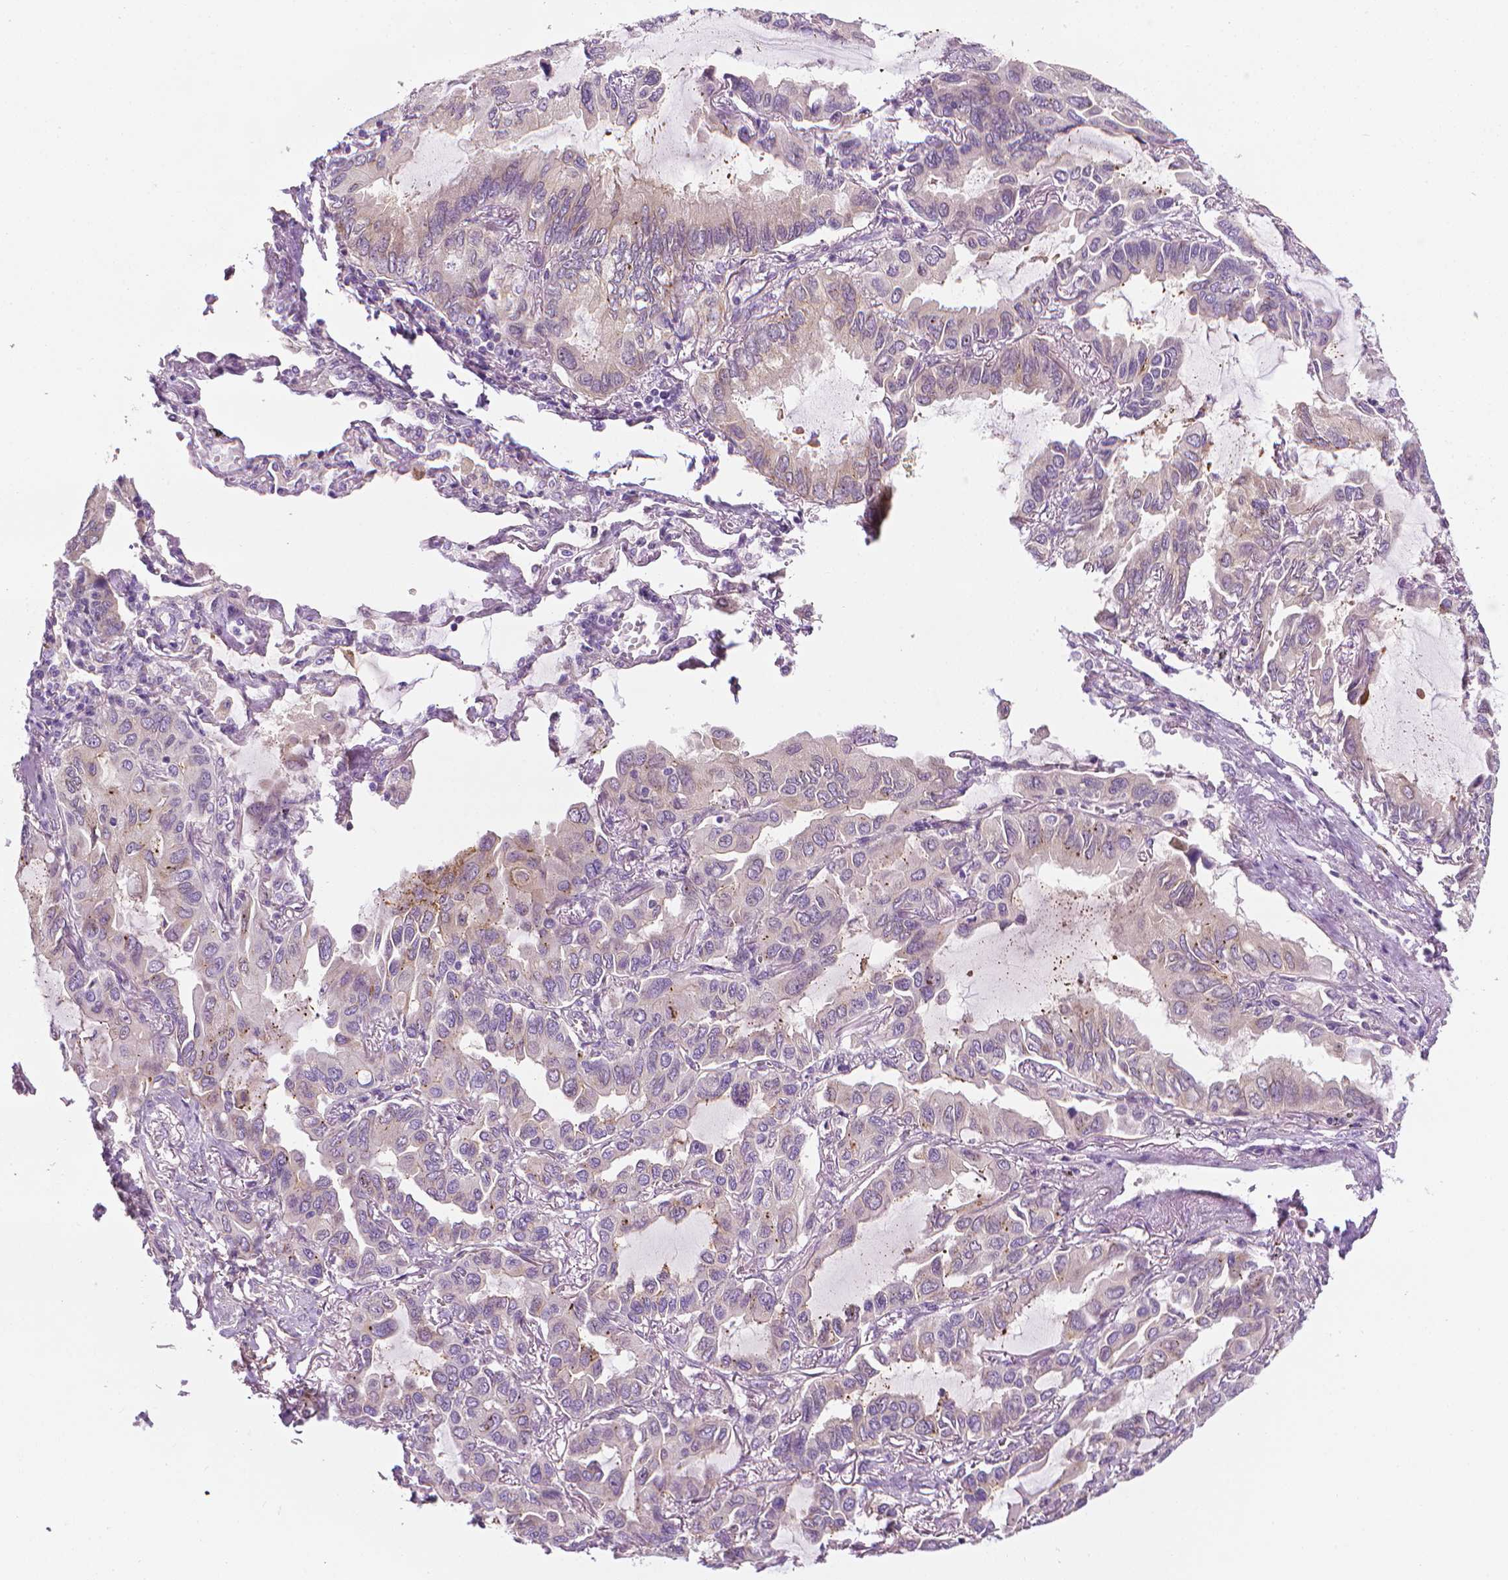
{"staining": {"intensity": "negative", "quantity": "none", "location": "none"}, "tissue": "lung cancer", "cell_type": "Tumor cells", "image_type": "cancer", "snomed": [{"axis": "morphology", "description": "Adenocarcinoma, NOS"}, {"axis": "topography", "description": "Lung"}], "caption": "DAB immunohistochemical staining of lung cancer demonstrates no significant expression in tumor cells. (DAB (3,3'-diaminobenzidine) immunohistochemistry with hematoxylin counter stain).", "gene": "MCOLN3", "patient": {"sex": "male", "age": 64}}